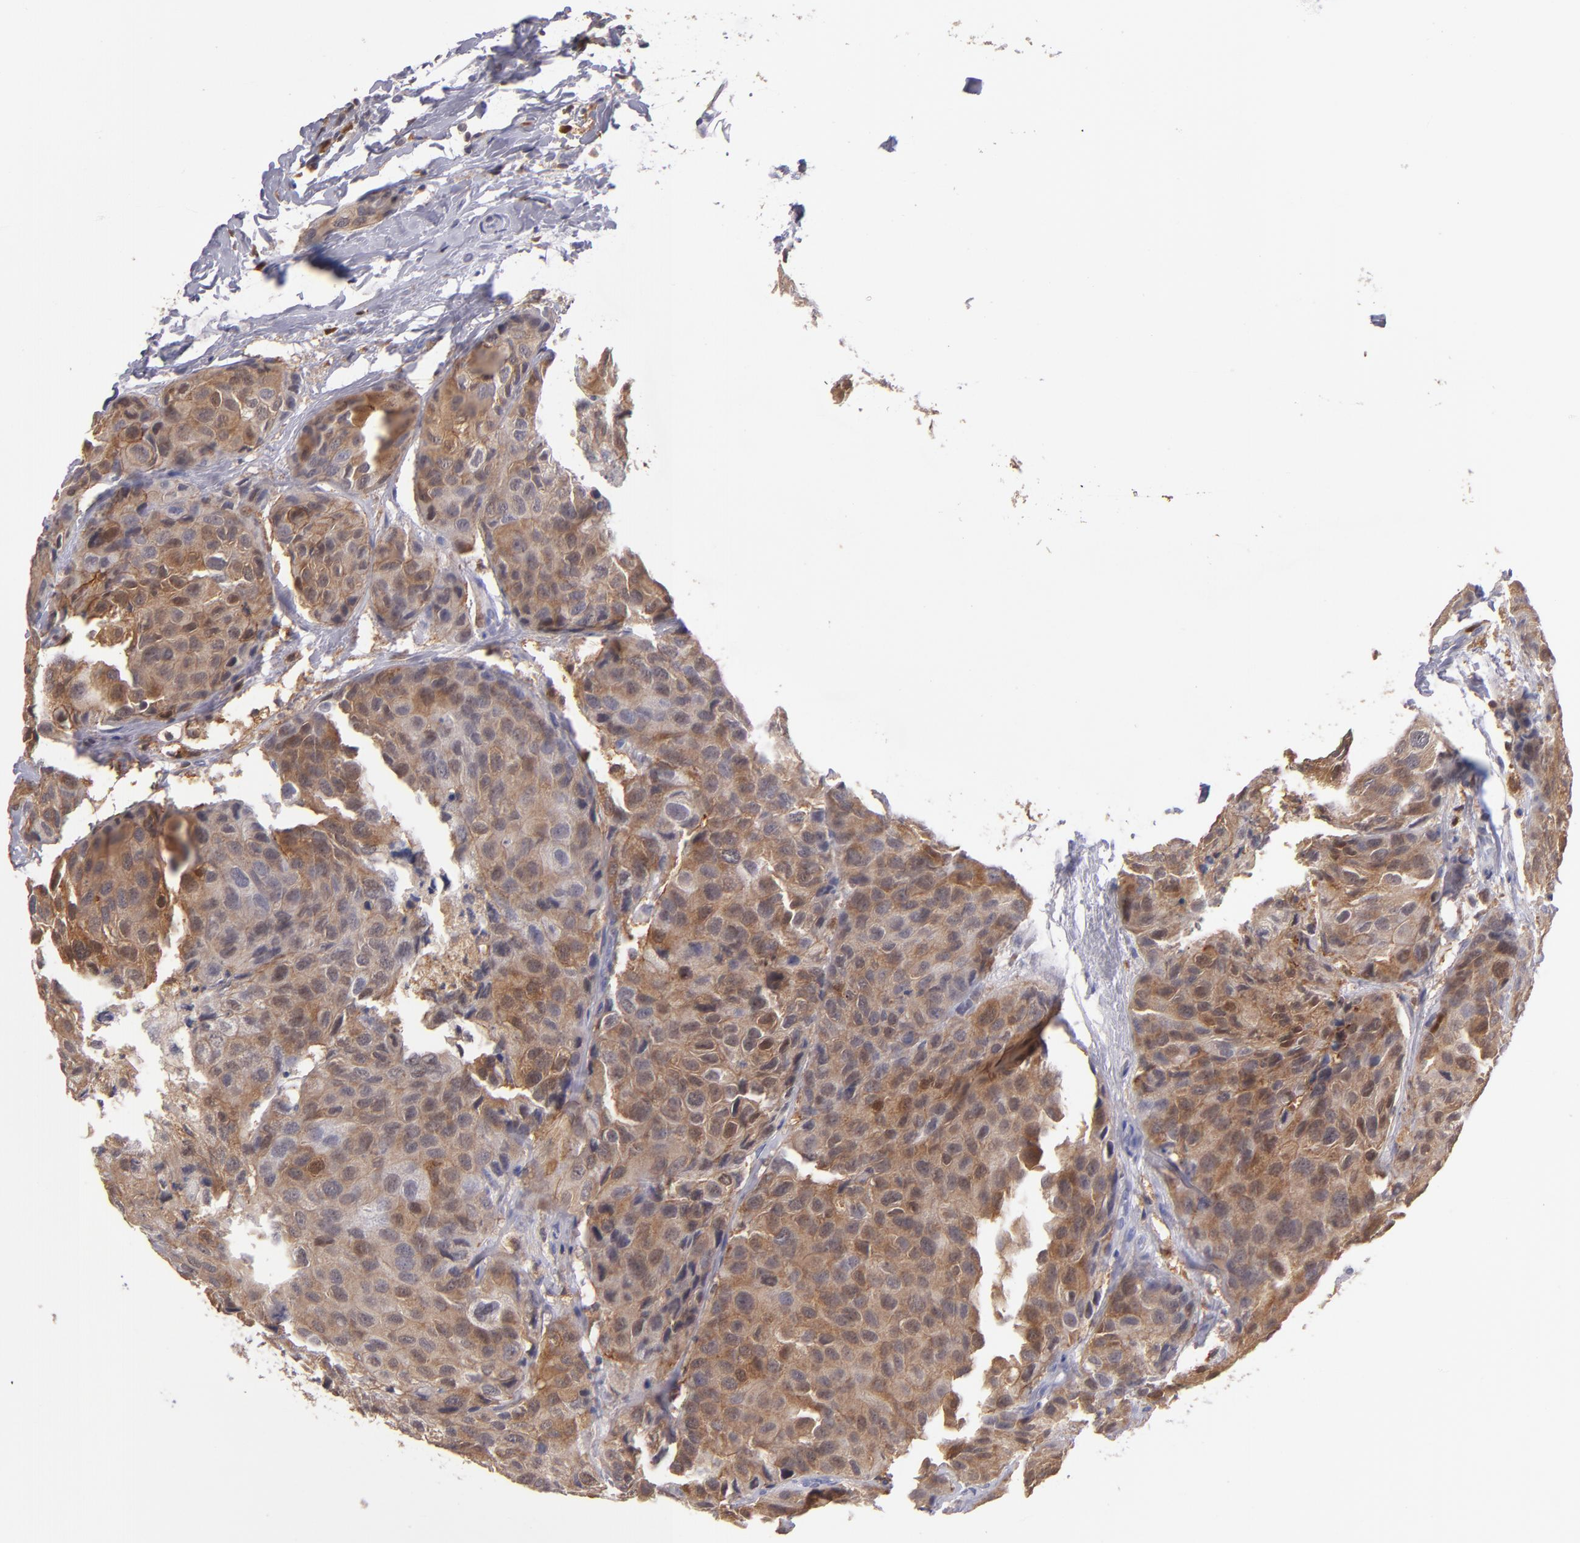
{"staining": {"intensity": "strong", "quantity": ">75%", "location": "cytoplasmic/membranous"}, "tissue": "breast cancer", "cell_type": "Tumor cells", "image_type": "cancer", "snomed": [{"axis": "morphology", "description": "Duct carcinoma"}, {"axis": "topography", "description": "Breast"}], "caption": "DAB (3,3'-diaminobenzidine) immunohistochemical staining of breast cancer shows strong cytoplasmic/membranous protein staining in approximately >75% of tumor cells. (Stains: DAB (3,3'-diaminobenzidine) in brown, nuclei in blue, Microscopy: brightfield microscopy at high magnification).", "gene": "PRKCD", "patient": {"sex": "female", "age": 68}}